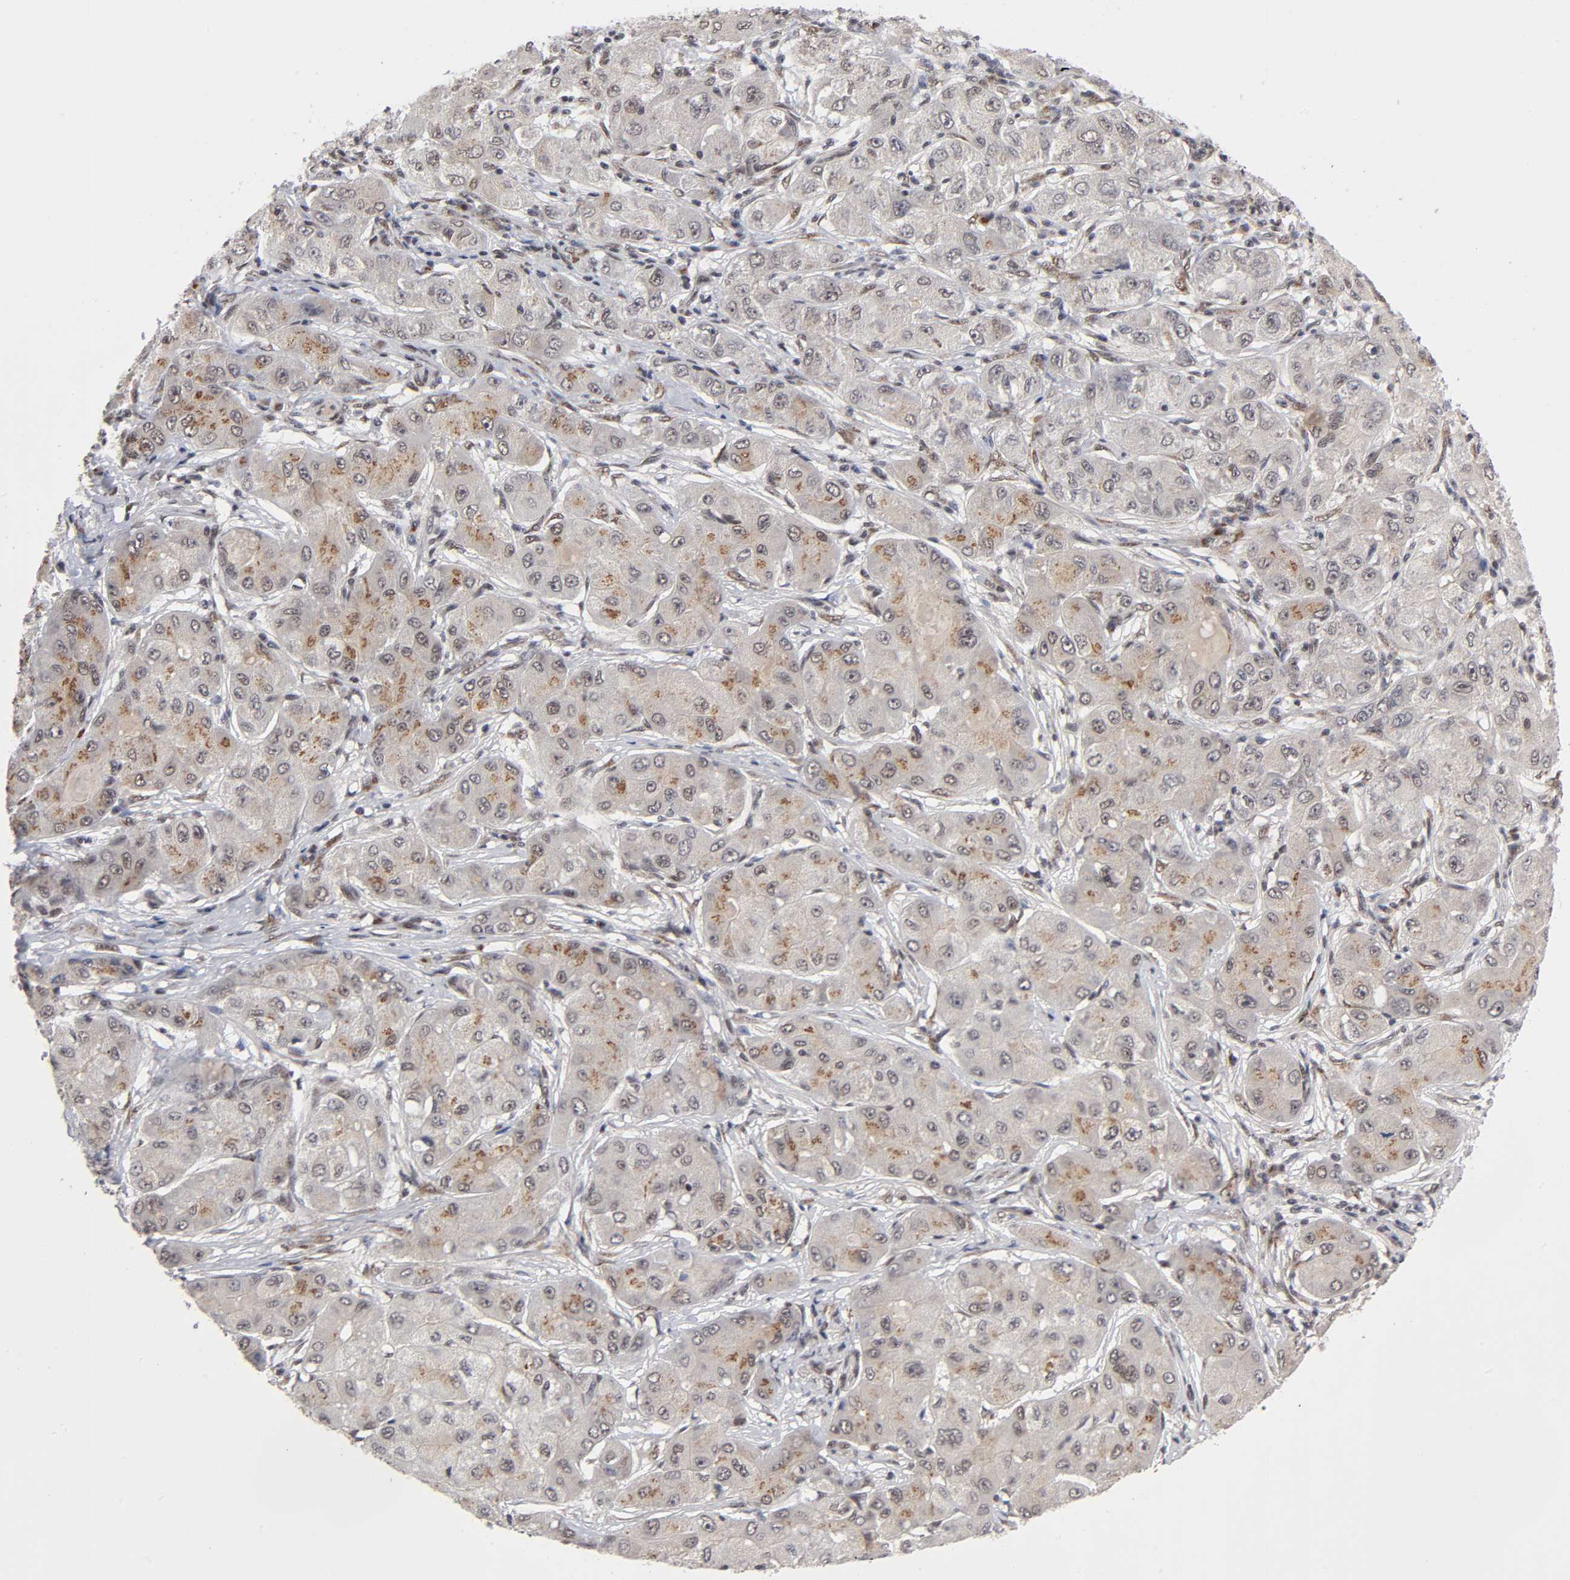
{"staining": {"intensity": "moderate", "quantity": "25%-75%", "location": "cytoplasmic/membranous,nuclear"}, "tissue": "liver cancer", "cell_type": "Tumor cells", "image_type": "cancer", "snomed": [{"axis": "morphology", "description": "Carcinoma, Hepatocellular, NOS"}, {"axis": "topography", "description": "Liver"}], "caption": "Immunohistochemistry staining of liver cancer, which displays medium levels of moderate cytoplasmic/membranous and nuclear staining in about 25%-75% of tumor cells indicating moderate cytoplasmic/membranous and nuclear protein staining. The staining was performed using DAB (3,3'-diaminobenzidine) (brown) for protein detection and nuclei were counterstained in hematoxylin (blue).", "gene": "EP300", "patient": {"sex": "male", "age": 80}}